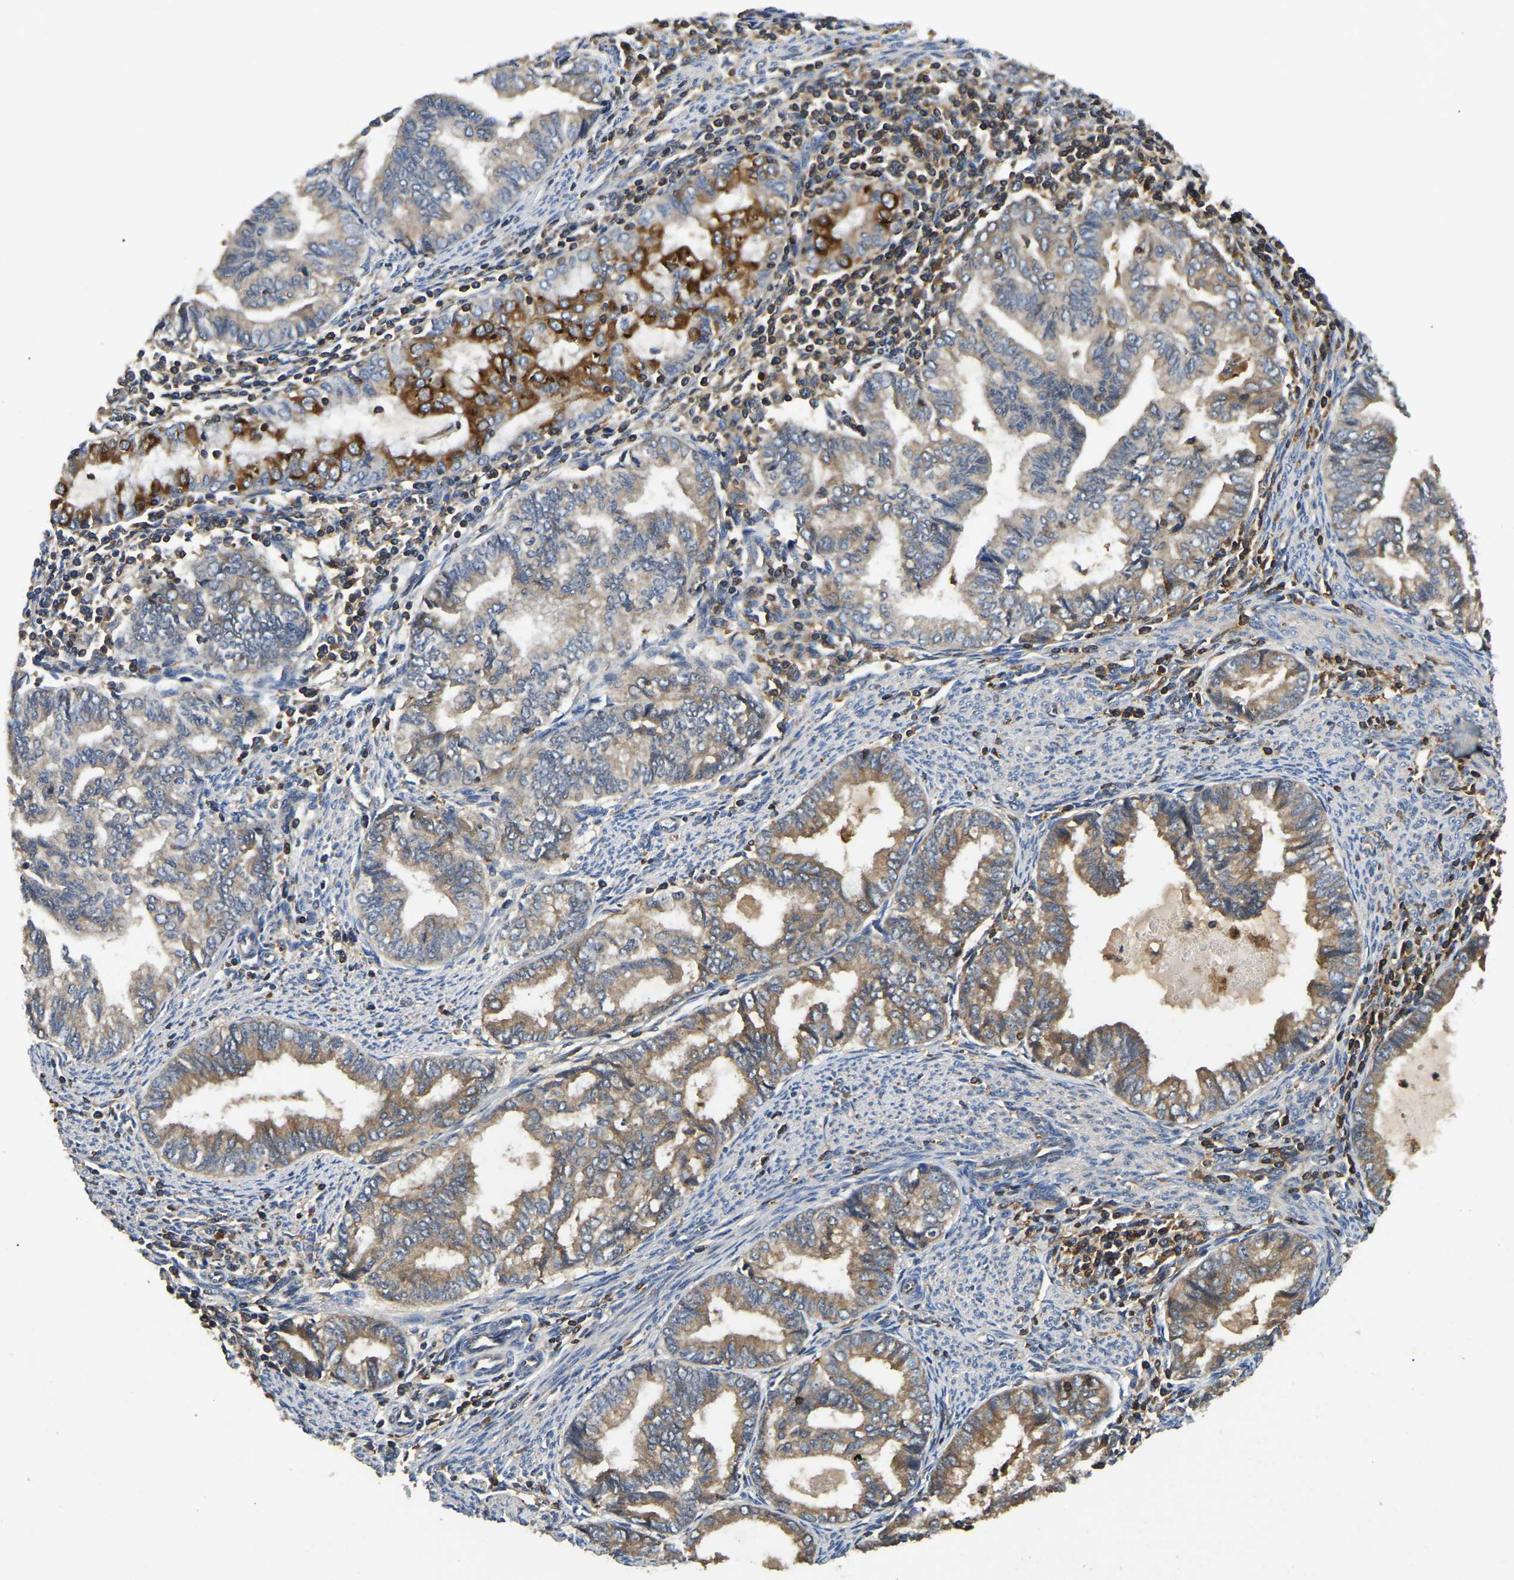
{"staining": {"intensity": "strong", "quantity": "<25%", "location": "cytoplasmic/membranous"}, "tissue": "endometrial cancer", "cell_type": "Tumor cells", "image_type": "cancer", "snomed": [{"axis": "morphology", "description": "Adenocarcinoma, NOS"}, {"axis": "topography", "description": "Endometrium"}], "caption": "Immunohistochemistry photomicrograph of human adenocarcinoma (endometrial) stained for a protein (brown), which displays medium levels of strong cytoplasmic/membranous staining in about <25% of tumor cells.", "gene": "SMPD2", "patient": {"sex": "female", "age": 79}}